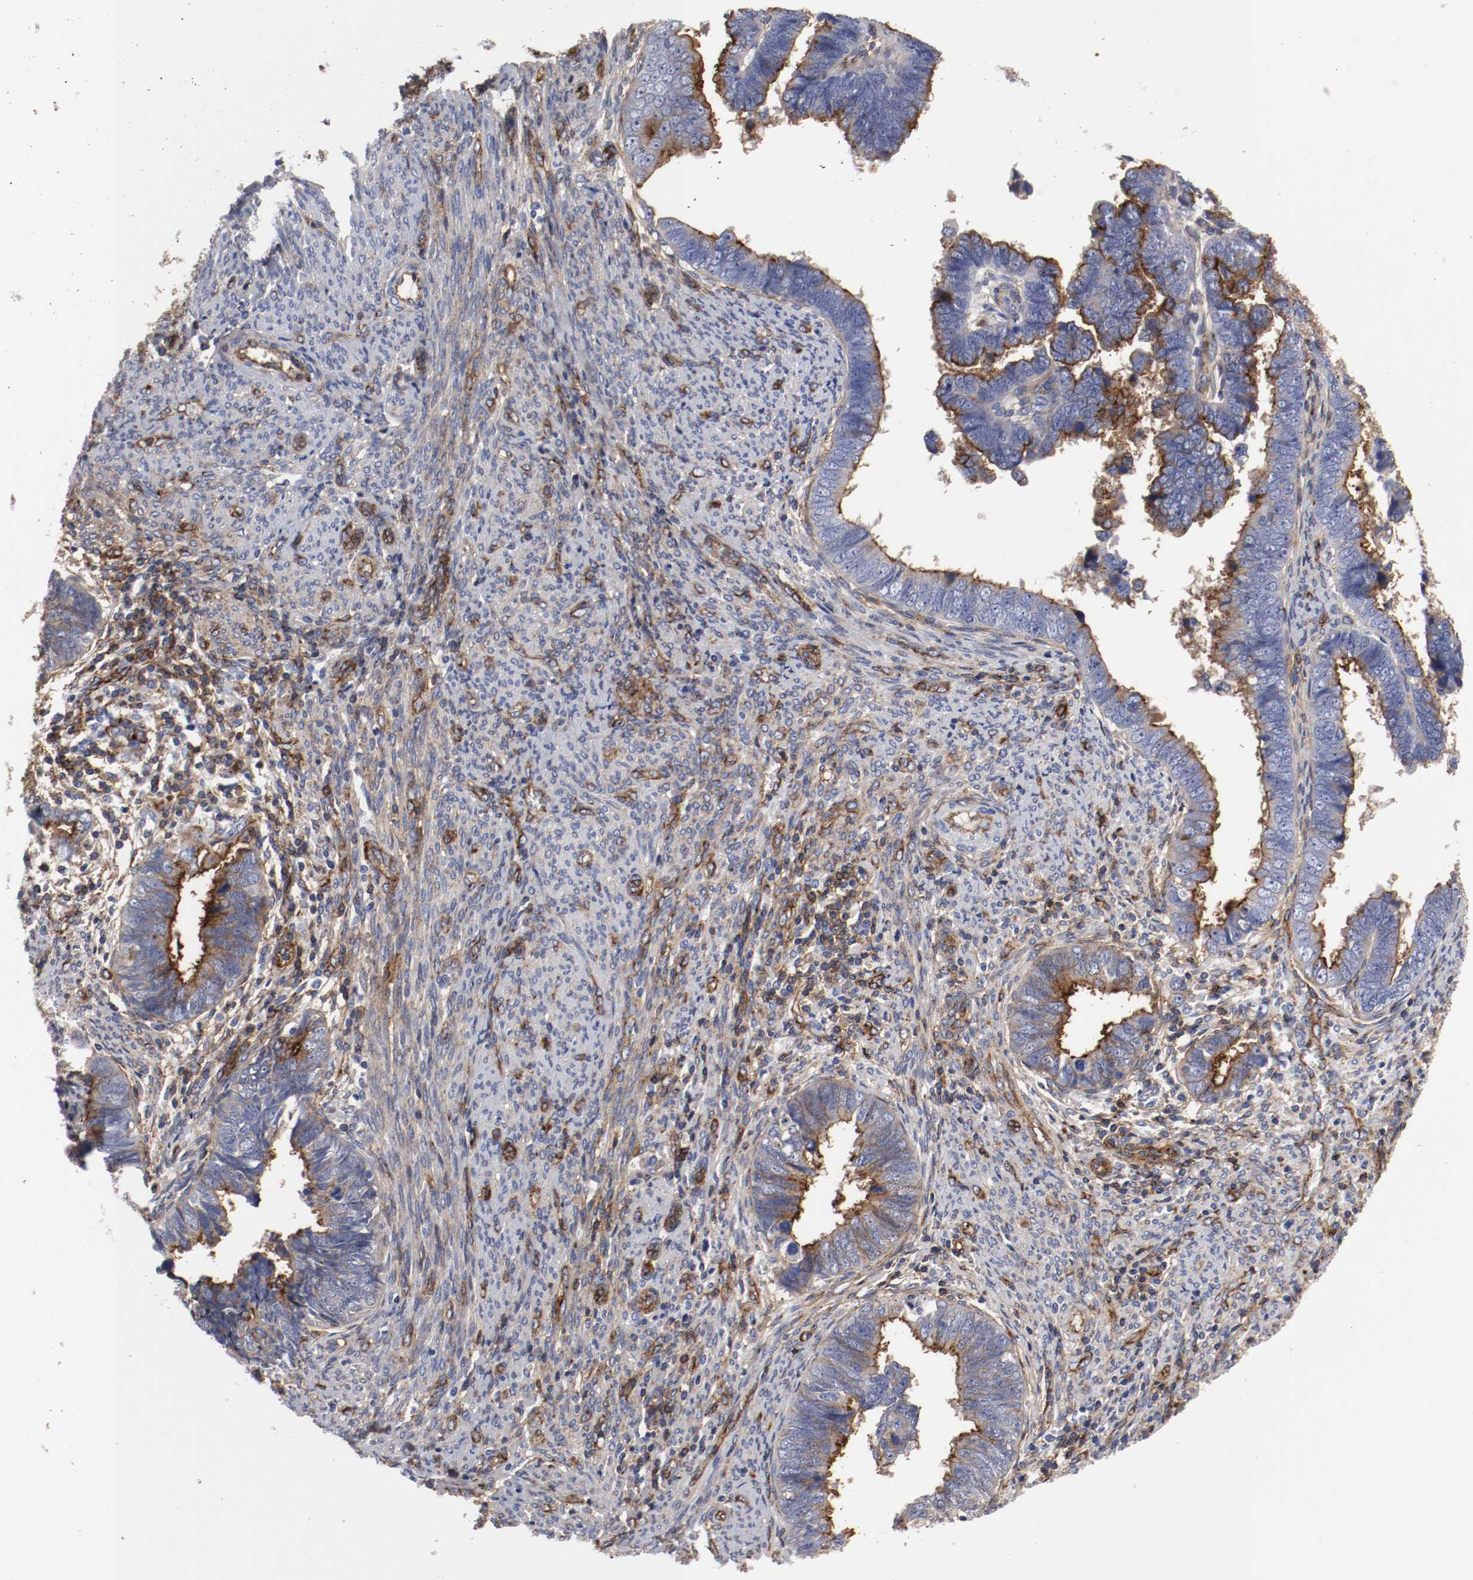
{"staining": {"intensity": "strong", "quantity": "25%-75%", "location": "cytoplasmic/membranous"}, "tissue": "endometrial cancer", "cell_type": "Tumor cells", "image_type": "cancer", "snomed": [{"axis": "morphology", "description": "Adenocarcinoma, NOS"}, {"axis": "topography", "description": "Endometrium"}], "caption": "Endometrial cancer (adenocarcinoma) stained with a brown dye reveals strong cytoplasmic/membranous positive positivity in approximately 25%-75% of tumor cells.", "gene": "IFITM1", "patient": {"sex": "female", "age": 75}}